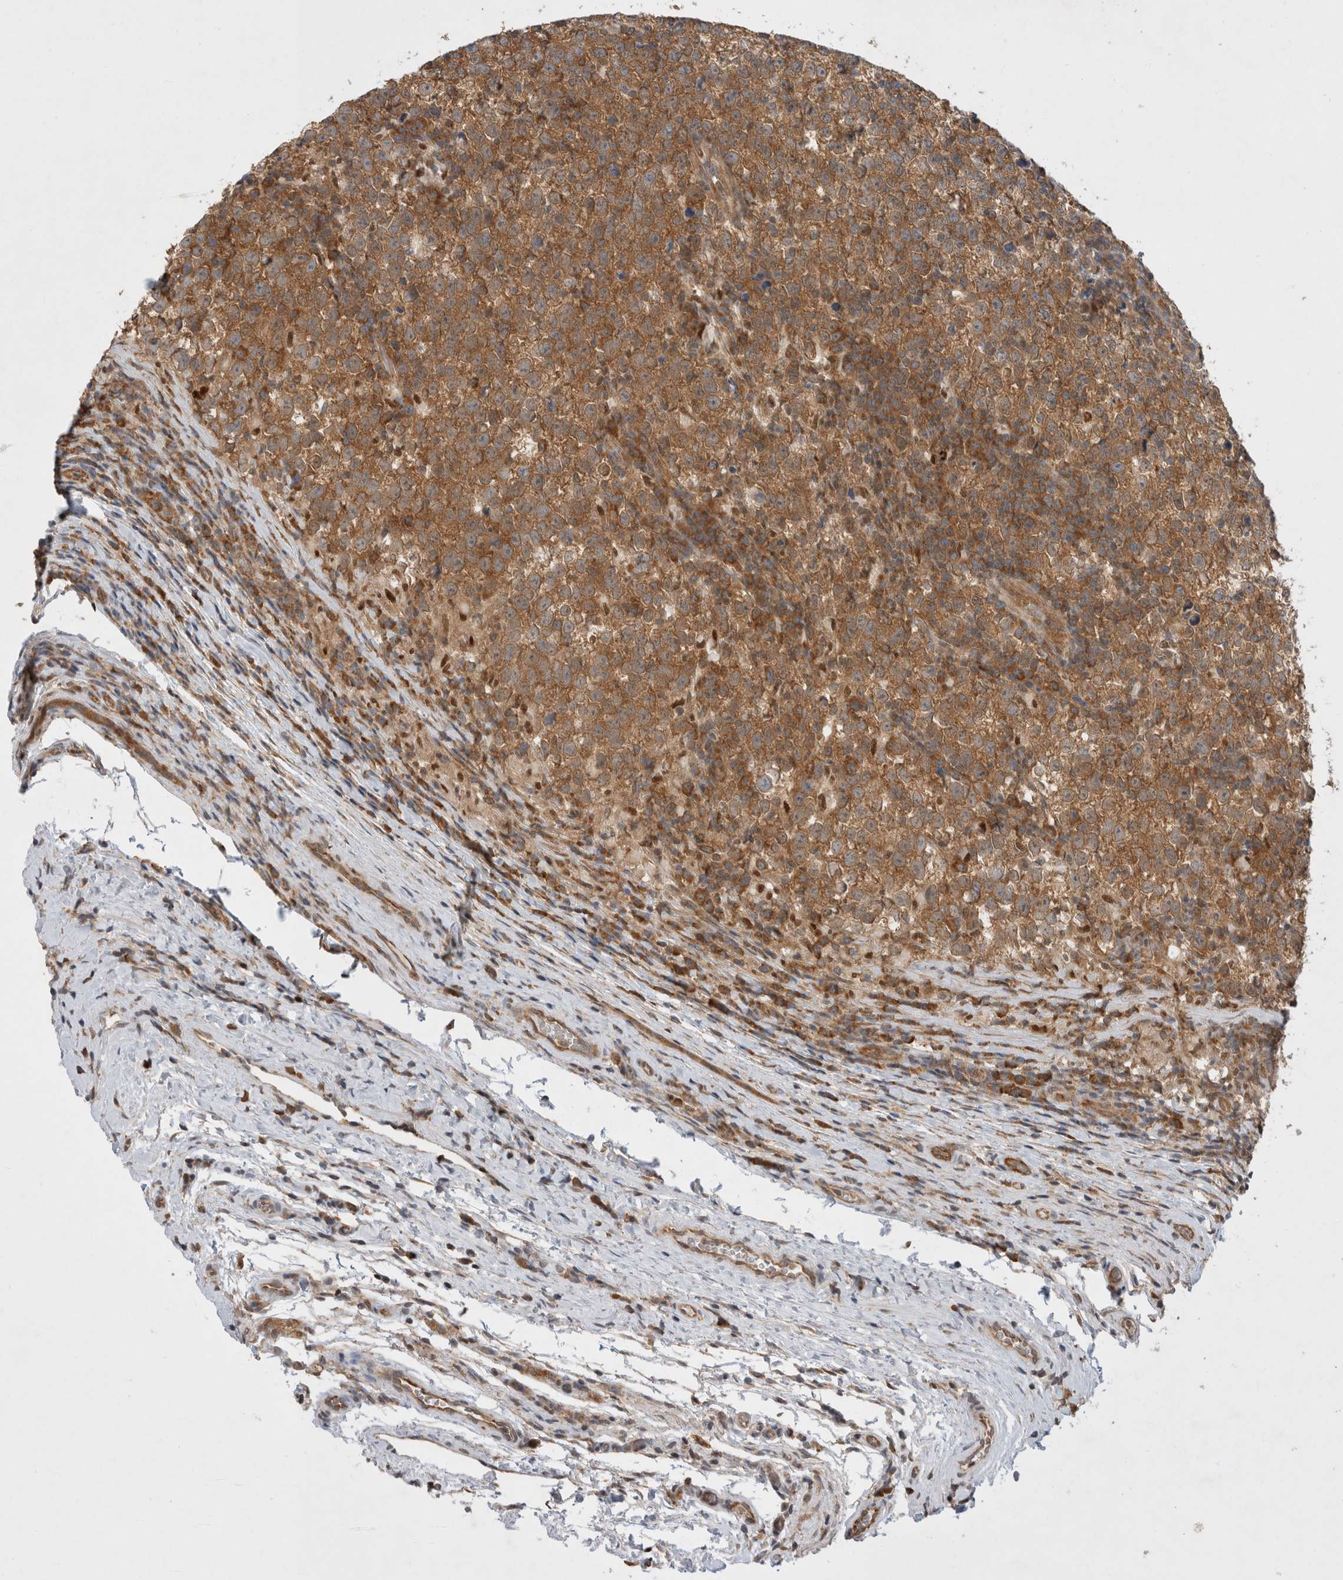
{"staining": {"intensity": "strong", "quantity": ">75%", "location": "cytoplasmic/membranous"}, "tissue": "testis cancer", "cell_type": "Tumor cells", "image_type": "cancer", "snomed": [{"axis": "morphology", "description": "Normal tissue, NOS"}, {"axis": "morphology", "description": "Seminoma, NOS"}, {"axis": "topography", "description": "Testis"}], "caption": "Immunohistochemical staining of testis cancer demonstrates high levels of strong cytoplasmic/membranous staining in about >75% of tumor cells. (brown staining indicates protein expression, while blue staining denotes nuclei).", "gene": "EIF3E", "patient": {"sex": "male", "age": 43}}